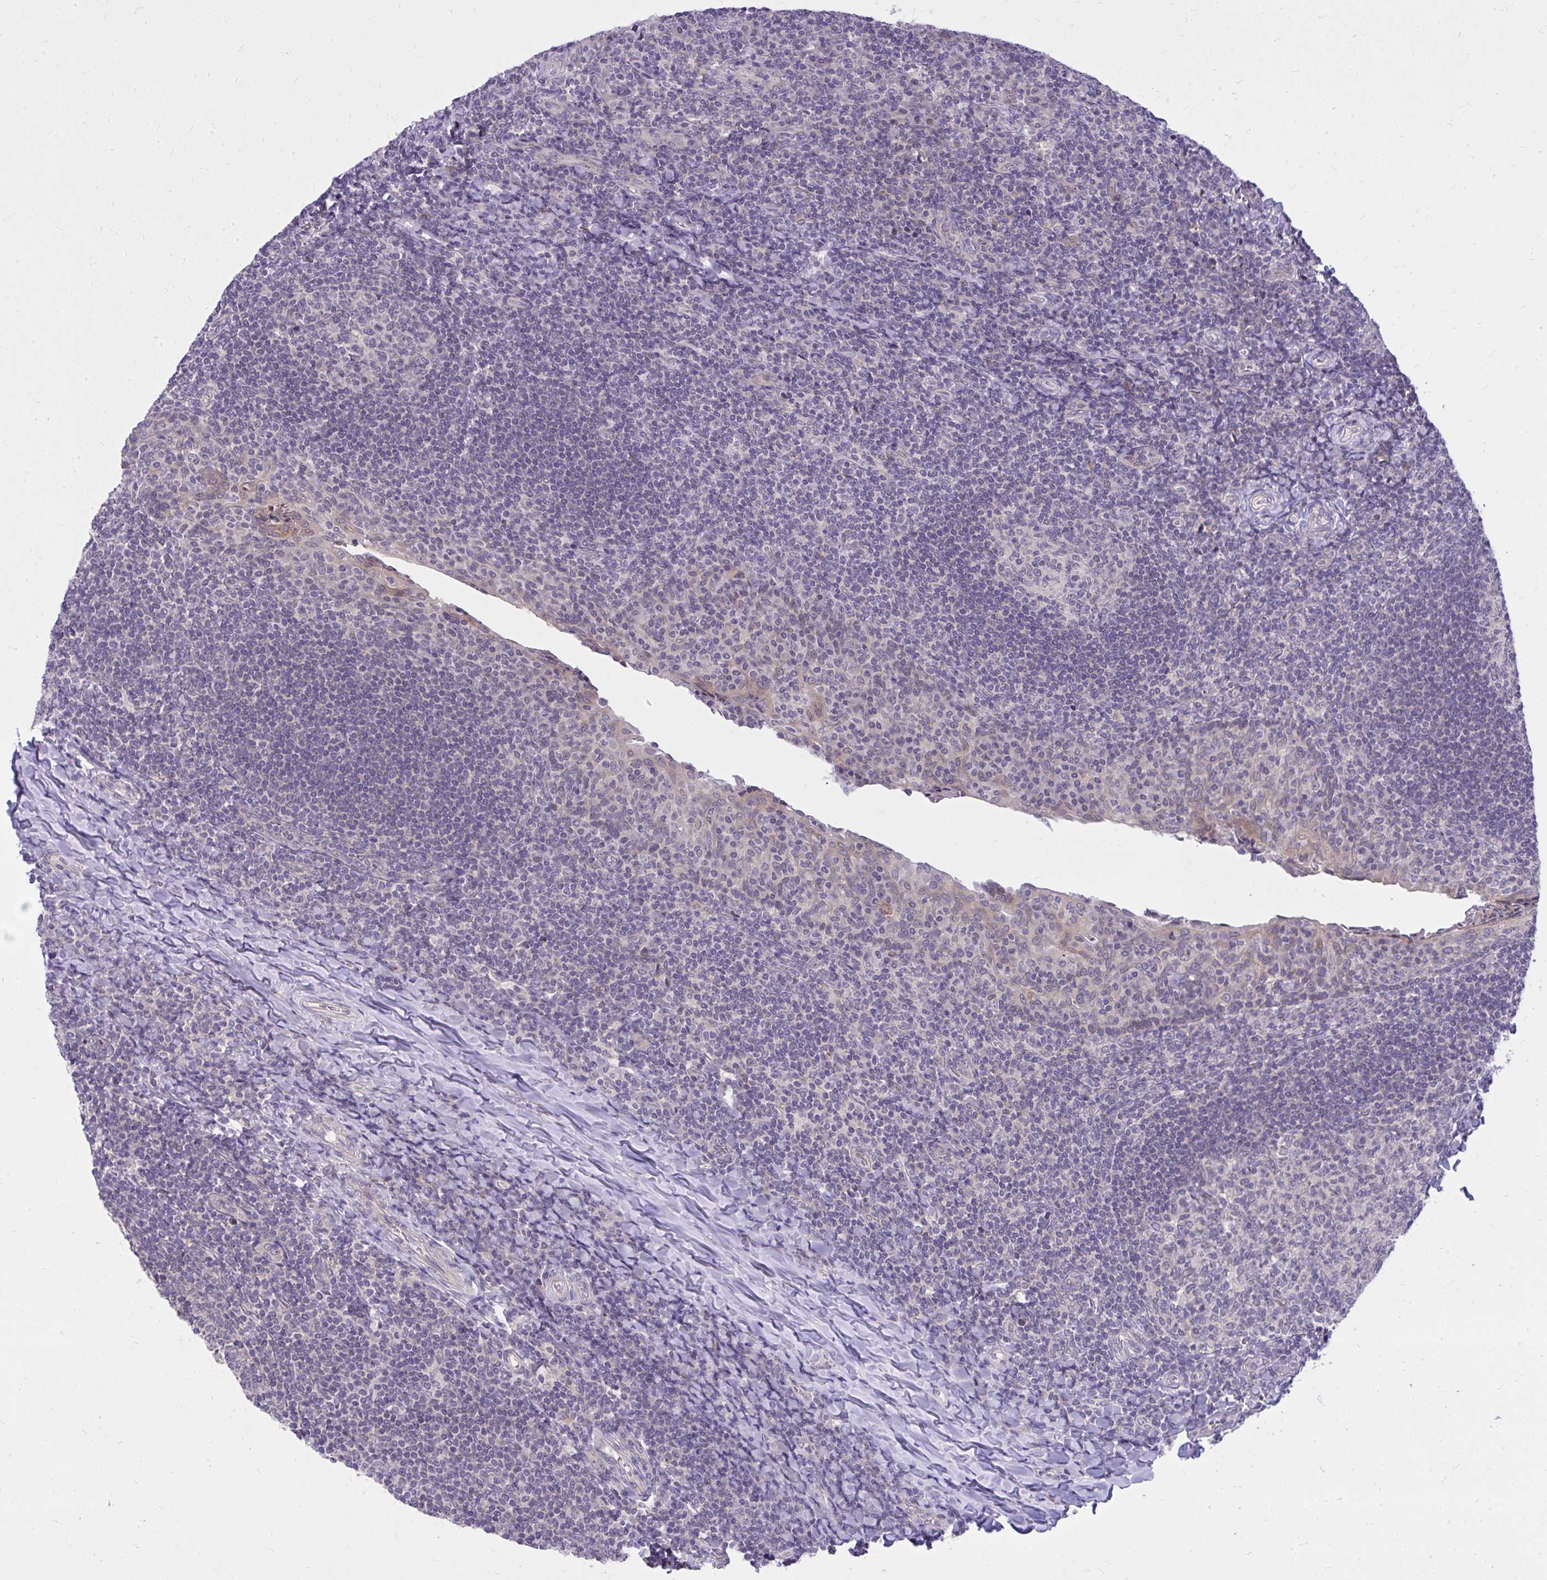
{"staining": {"intensity": "negative", "quantity": "none", "location": "none"}, "tissue": "tonsil", "cell_type": "Germinal center cells", "image_type": "normal", "snomed": [{"axis": "morphology", "description": "Normal tissue, NOS"}, {"axis": "topography", "description": "Tonsil"}], "caption": "Immunohistochemistry histopathology image of unremarkable human tonsil stained for a protein (brown), which reveals no staining in germinal center cells.", "gene": "DPY19L1", "patient": {"sex": "male", "age": 17}}